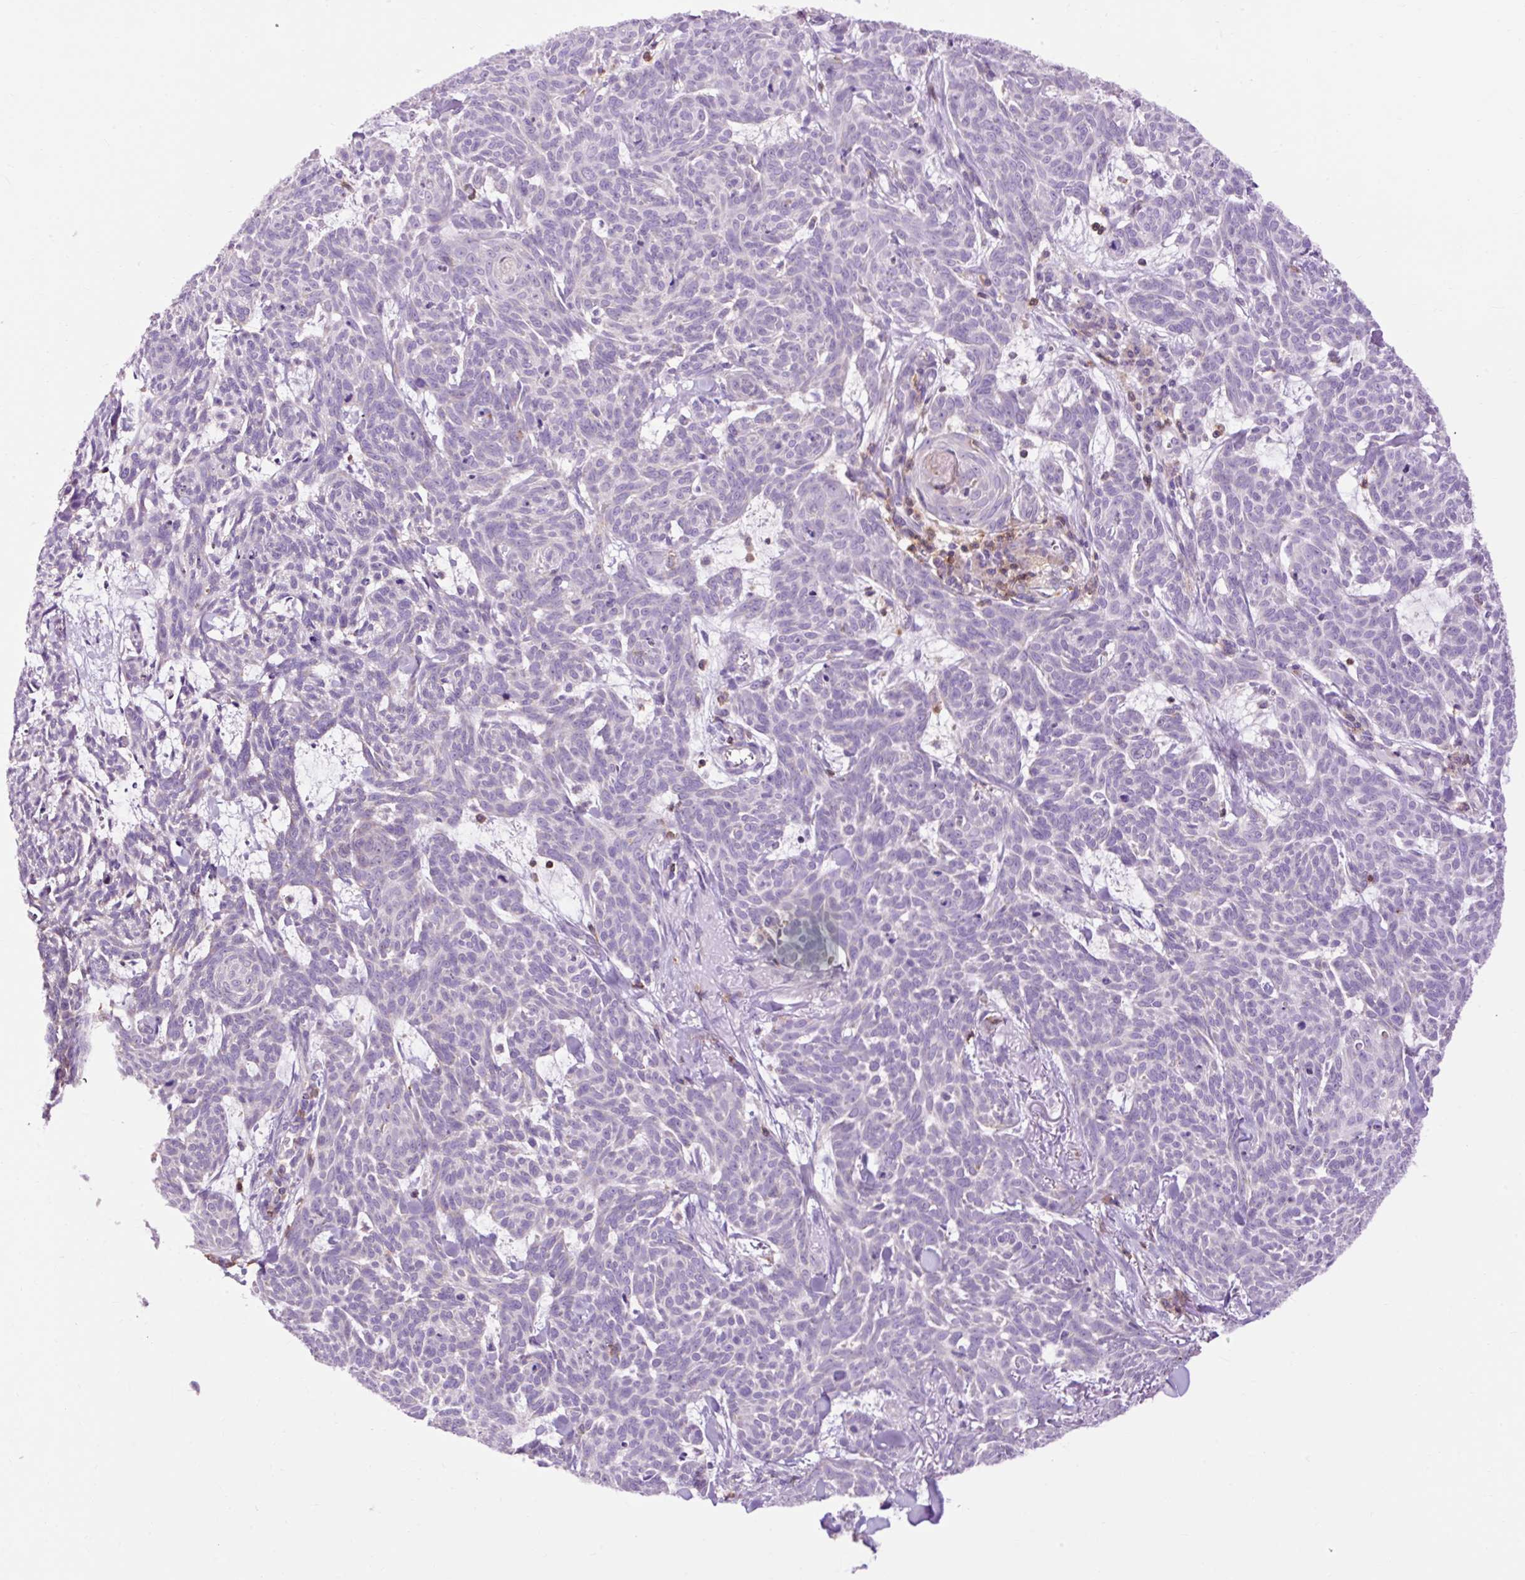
{"staining": {"intensity": "negative", "quantity": "none", "location": "none"}, "tissue": "skin cancer", "cell_type": "Tumor cells", "image_type": "cancer", "snomed": [{"axis": "morphology", "description": "Basal cell carcinoma"}, {"axis": "topography", "description": "Skin"}], "caption": "High power microscopy photomicrograph of an immunohistochemistry micrograph of skin cancer (basal cell carcinoma), revealing no significant expression in tumor cells.", "gene": "CD83", "patient": {"sex": "female", "age": 93}}